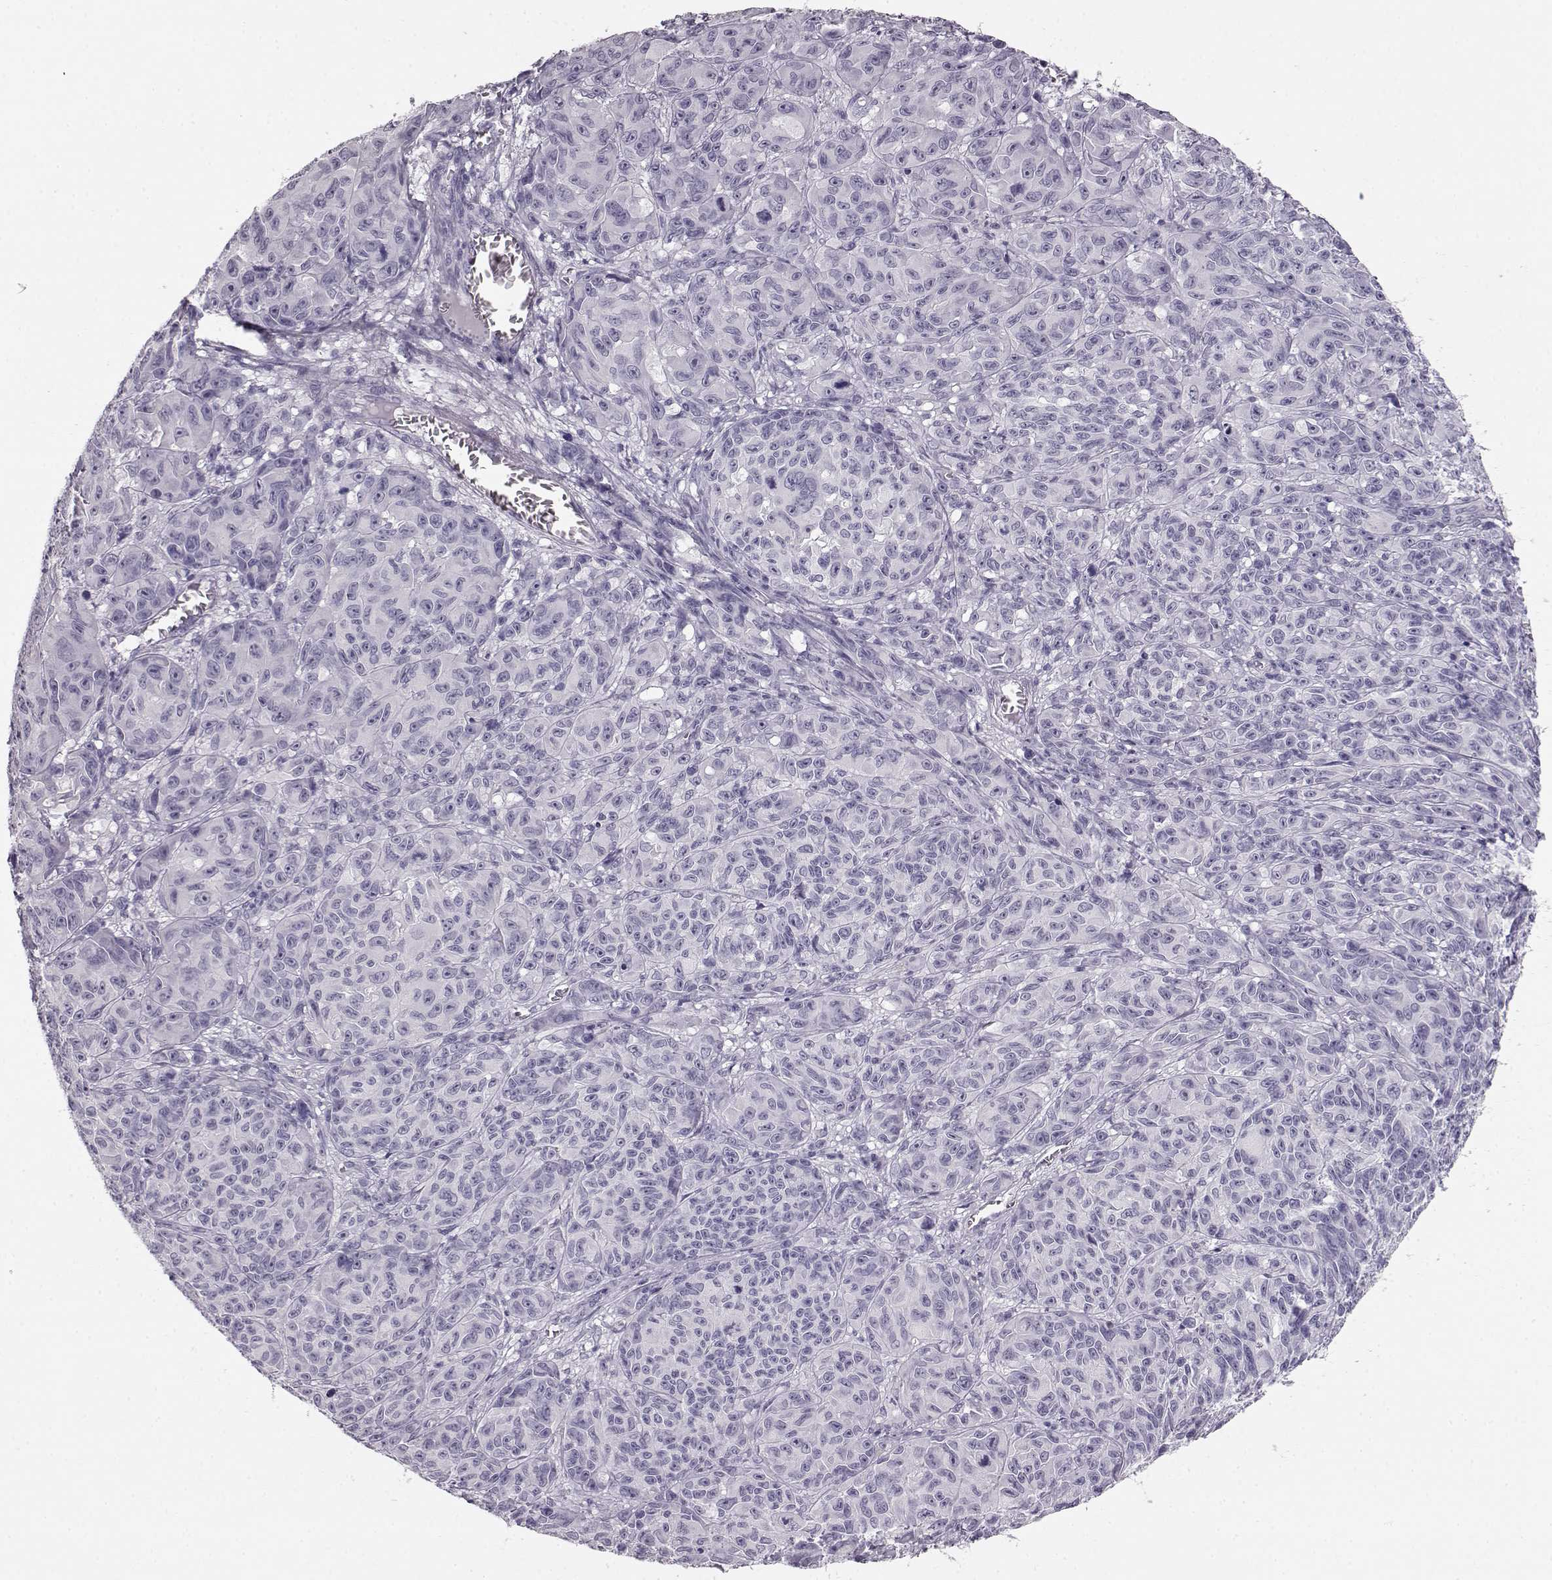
{"staining": {"intensity": "negative", "quantity": "none", "location": "none"}, "tissue": "melanoma", "cell_type": "Tumor cells", "image_type": "cancer", "snomed": [{"axis": "morphology", "description": "Malignant melanoma, NOS"}, {"axis": "topography", "description": "Vulva, labia, clitoris and Bartholin´s gland, NO"}], "caption": "Malignant melanoma was stained to show a protein in brown. There is no significant expression in tumor cells.", "gene": "BFSP2", "patient": {"sex": "female", "age": 75}}